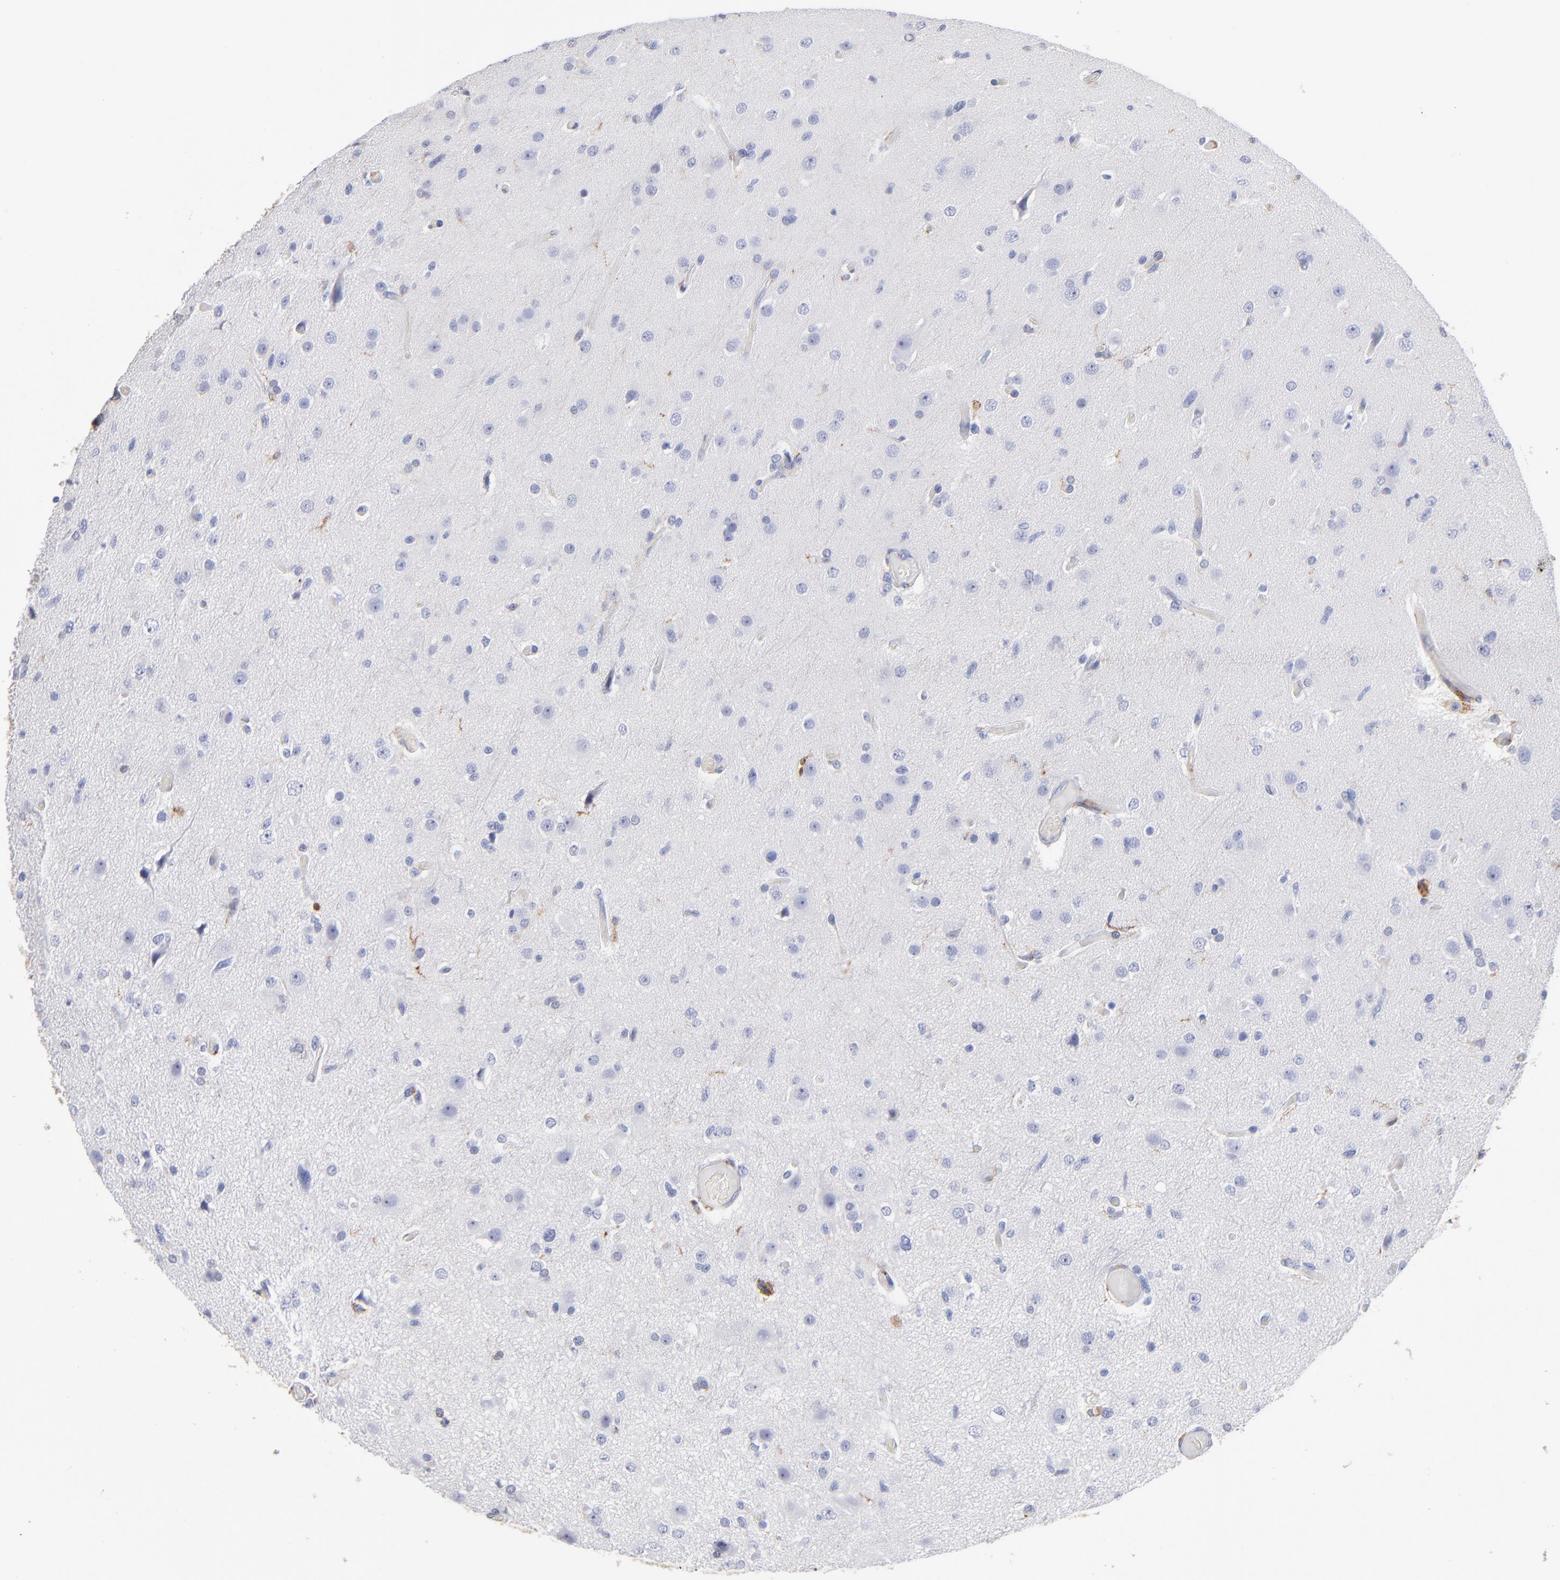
{"staining": {"intensity": "negative", "quantity": "none", "location": "none"}, "tissue": "glioma", "cell_type": "Tumor cells", "image_type": "cancer", "snomed": [{"axis": "morphology", "description": "Glioma, malignant, High grade"}, {"axis": "topography", "description": "Brain"}], "caption": "The micrograph displays no significant staining in tumor cells of malignant glioma (high-grade).", "gene": "CD180", "patient": {"sex": "male", "age": 33}}